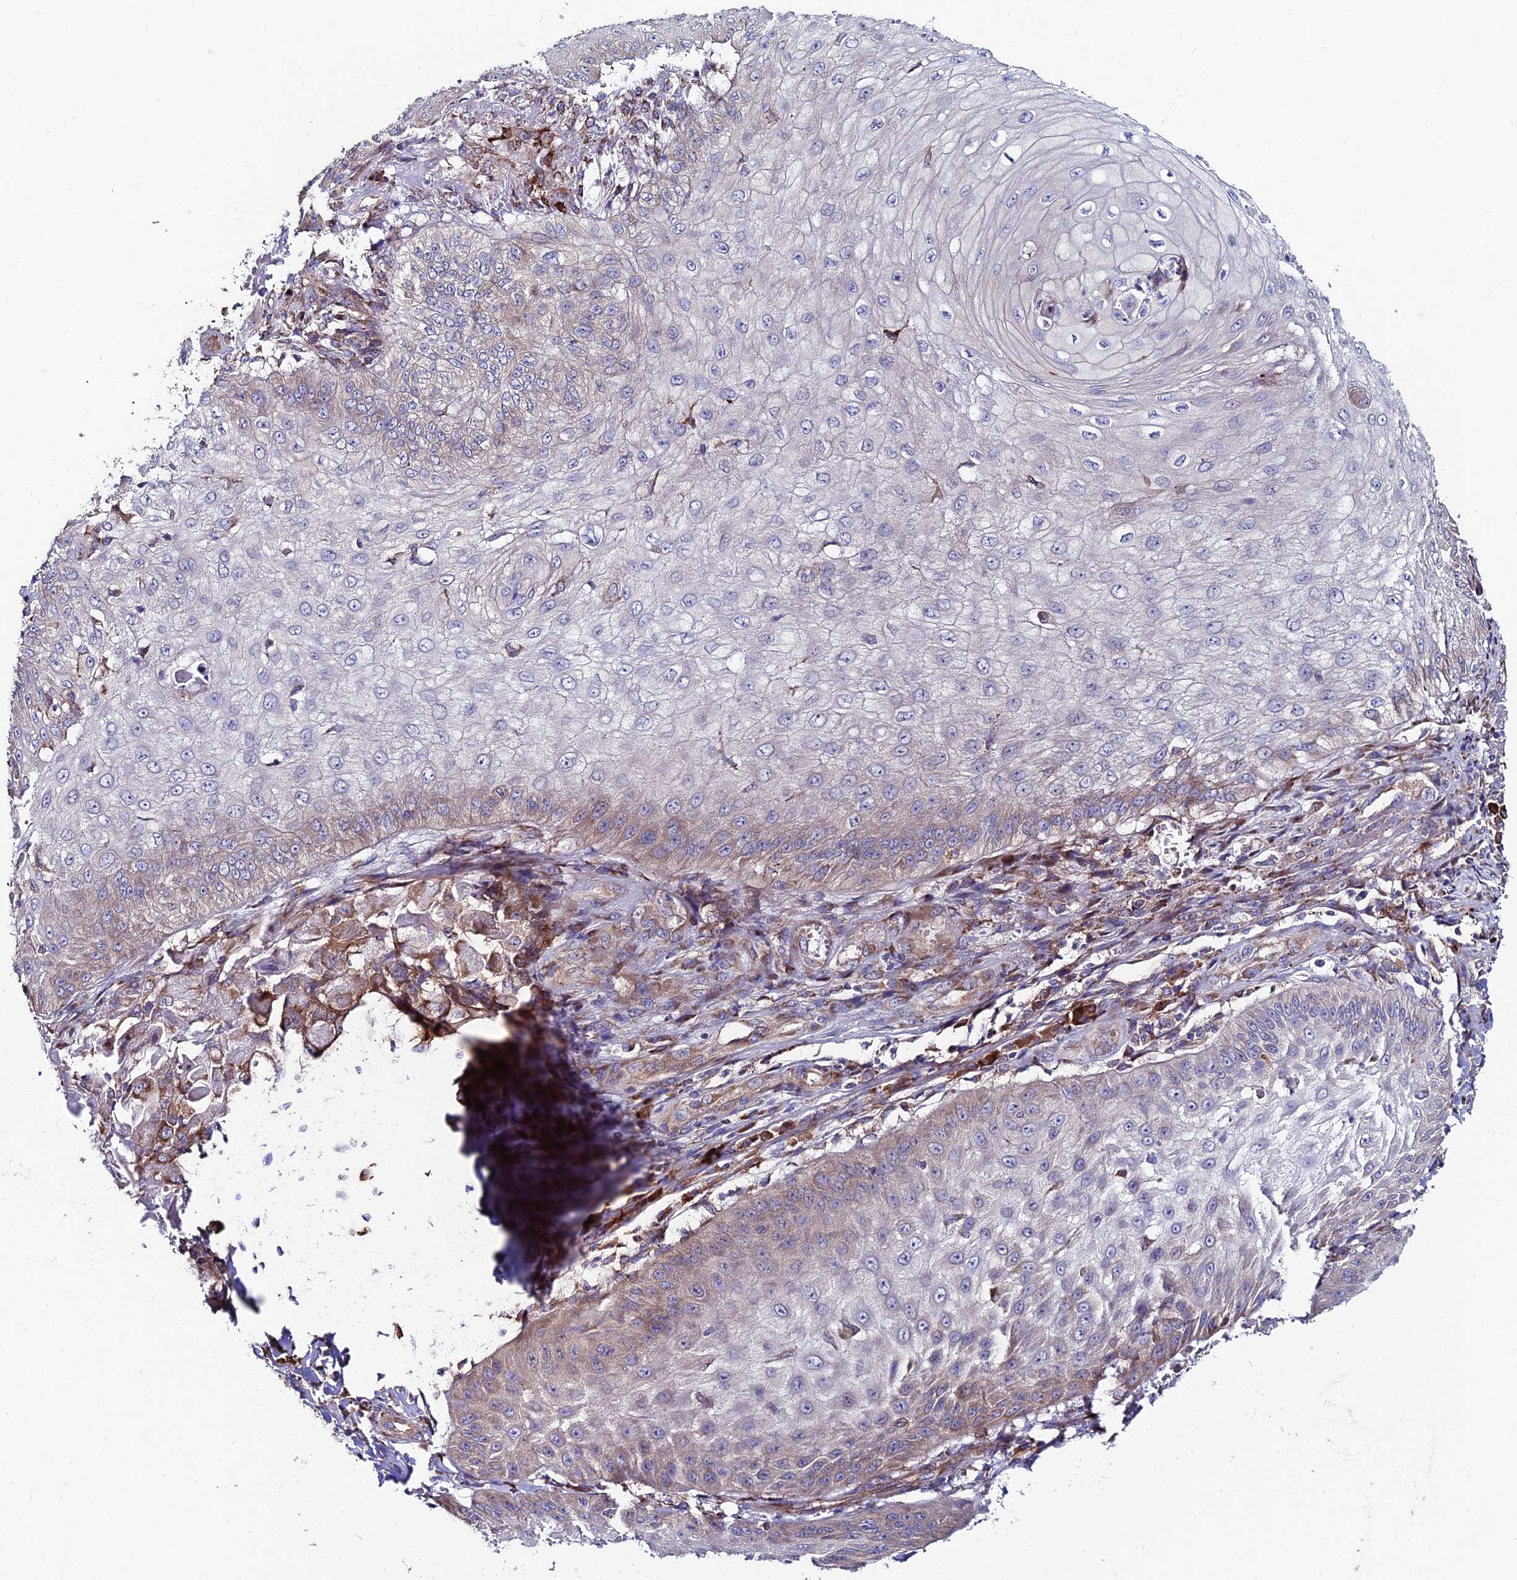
{"staining": {"intensity": "moderate", "quantity": "<25%", "location": "cytoplasmic/membranous"}, "tissue": "skin cancer", "cell_type": "Tumor cells", "image_type": "cancer", "snomed": [{"axis": "morphology", "description": "Squamous cell carcinoma, NOS"}, {"axis": "topography", "description": "Skin"}], "caption": "Squamous cell carcinoma (skin) stained for a protein (brown) displays moderate cytoplasmic/membranous positive staining in approximately <25% of tumor cells.", "gene": "EIF3K", "patient": {"sex": "male", "age": 70}}